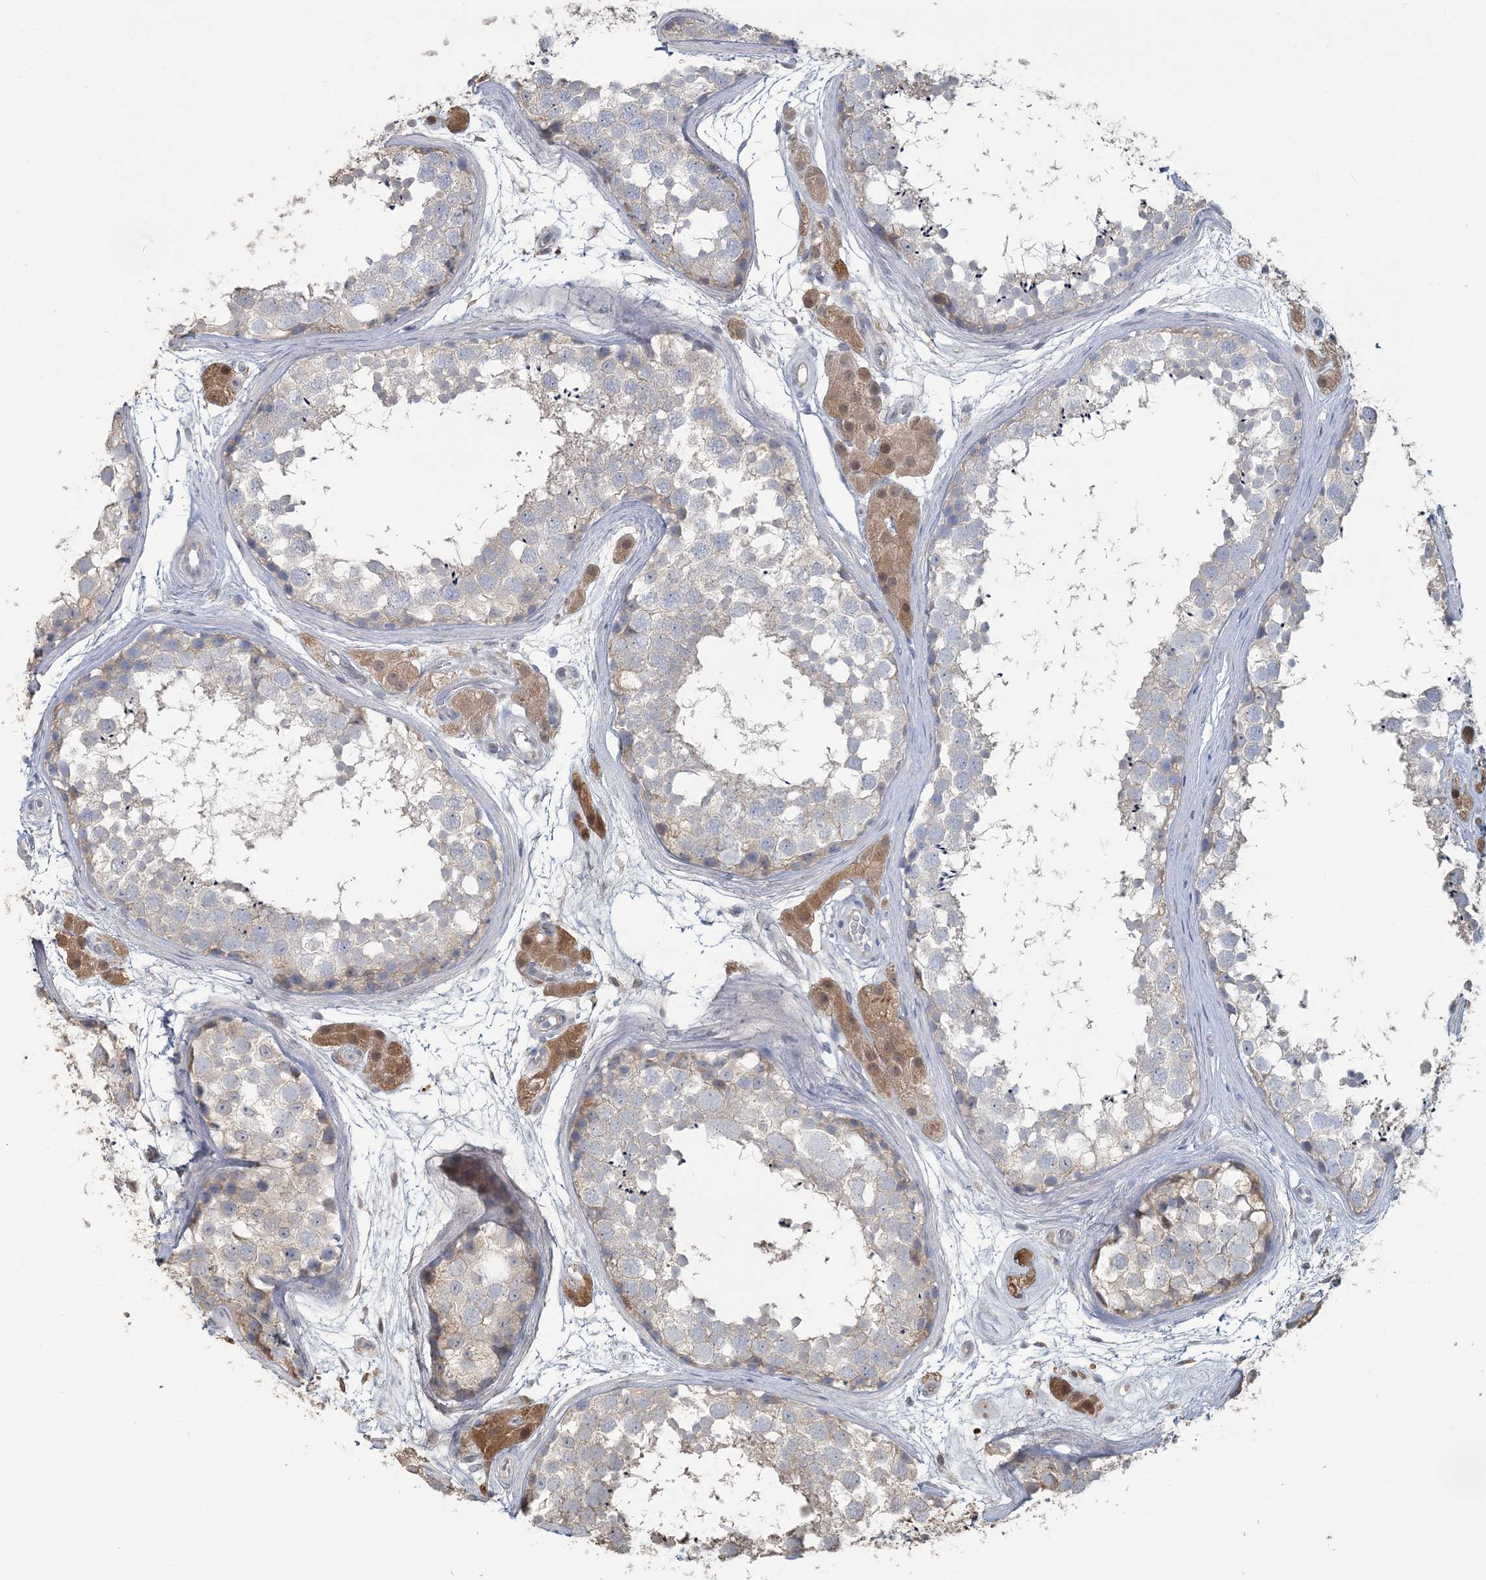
{"staining": {"intensity": "negative", "quantity": "none", "location": "none"}, "tissue": "testis", "cell_type": "Cells in seminiferous ducts", "image_type": "normal", "snomed": [{"axis": "morphology", "description": "Normal tissue, NOS"}, {"axis": "topography", "description": "Testis"}], "caption": "Cells in seminiferous ducts show no significant protein positivity in unremarkable testis. (DAB immunohistochemistry (IHC) visualized using brightfield microscopy, high magnification).", "gene": "CMBL", "patient": {"sex": "male", "age": 56}}